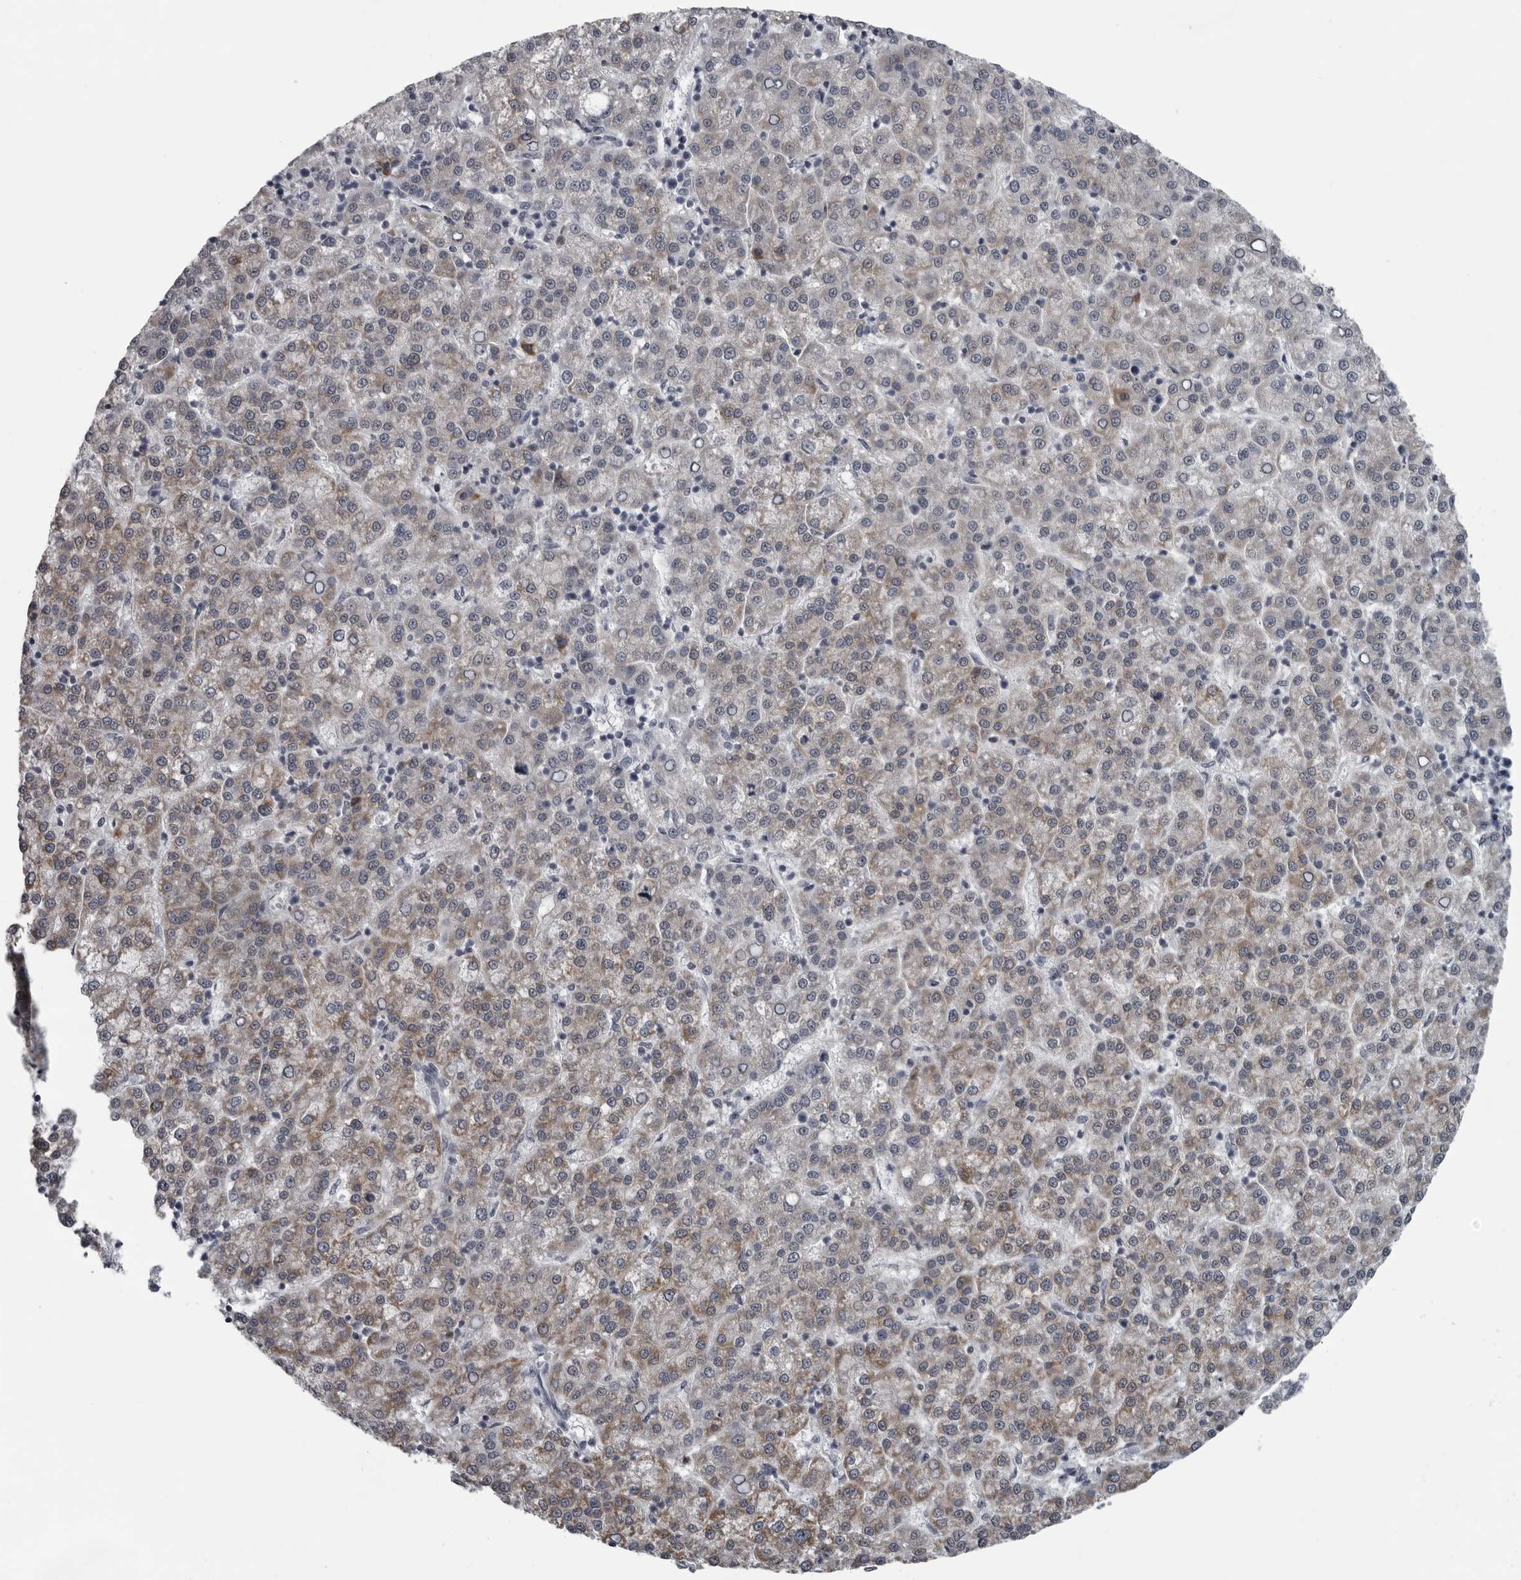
{"staining": {"intensity": "moderate", "quantity": ">75%", "location": "cytoplasmic/membranous"}, "tissue": "liver cancer", "cell_type": "Tumor cells", "image_type": "cancer", "snomed": [{"axis": "morphology", "description": "Carcinoma, Hepatocellular, NOS"}, {"axis": "topography", "description": "Liver"}], "caption": "Brown immunohistochemical staining in liver cancer exhibits moderate cytoplasmic/membranous expression in about >75% of tumor cells.", "gene": "LYSMD1", "patient": {"sex": "female", "age": 58}}